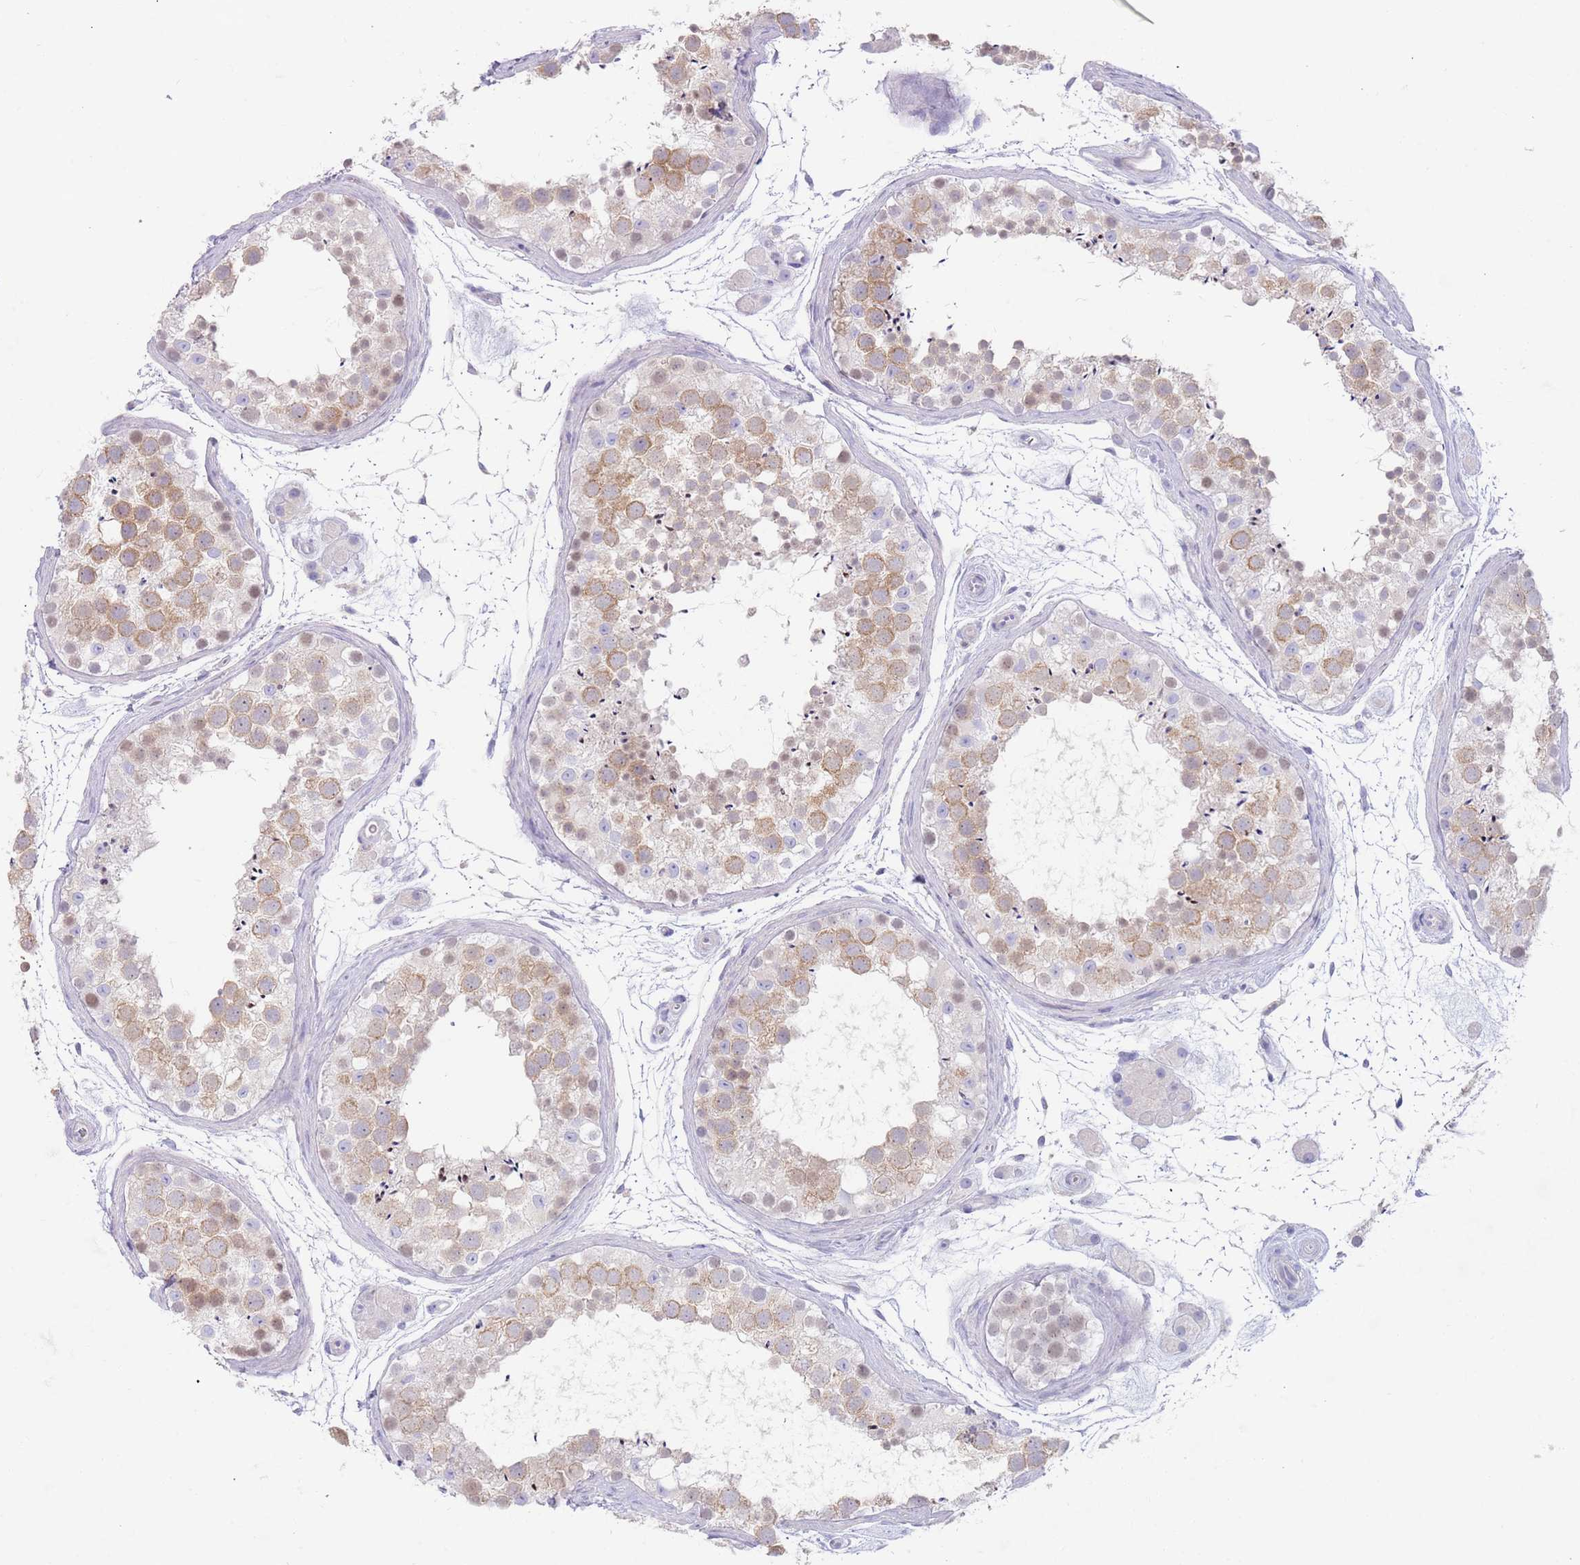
{"staining": {"intensity": "weak", "quantity": "25%-75%", "location": "cytoplasmic/membranous"}, "tissue": "testis", "cell_type": "Cells in seminiferous ducts", "image_type": "normal", "snomed": [{"axis": "morphology", "description": "Normal tissue, NOS"}, {"axis": "topography", "description": "Testis"}], "caption": "Immunohistochemistry micrograph of normal testis stained for a protein (brown), which shows low levels of weak cytoplasmic/membranous staining in about 25%-75% of cells in seminiferous ducts.", "gene": "CCDC149", "patient": {"sex": "male", "age": 41}}